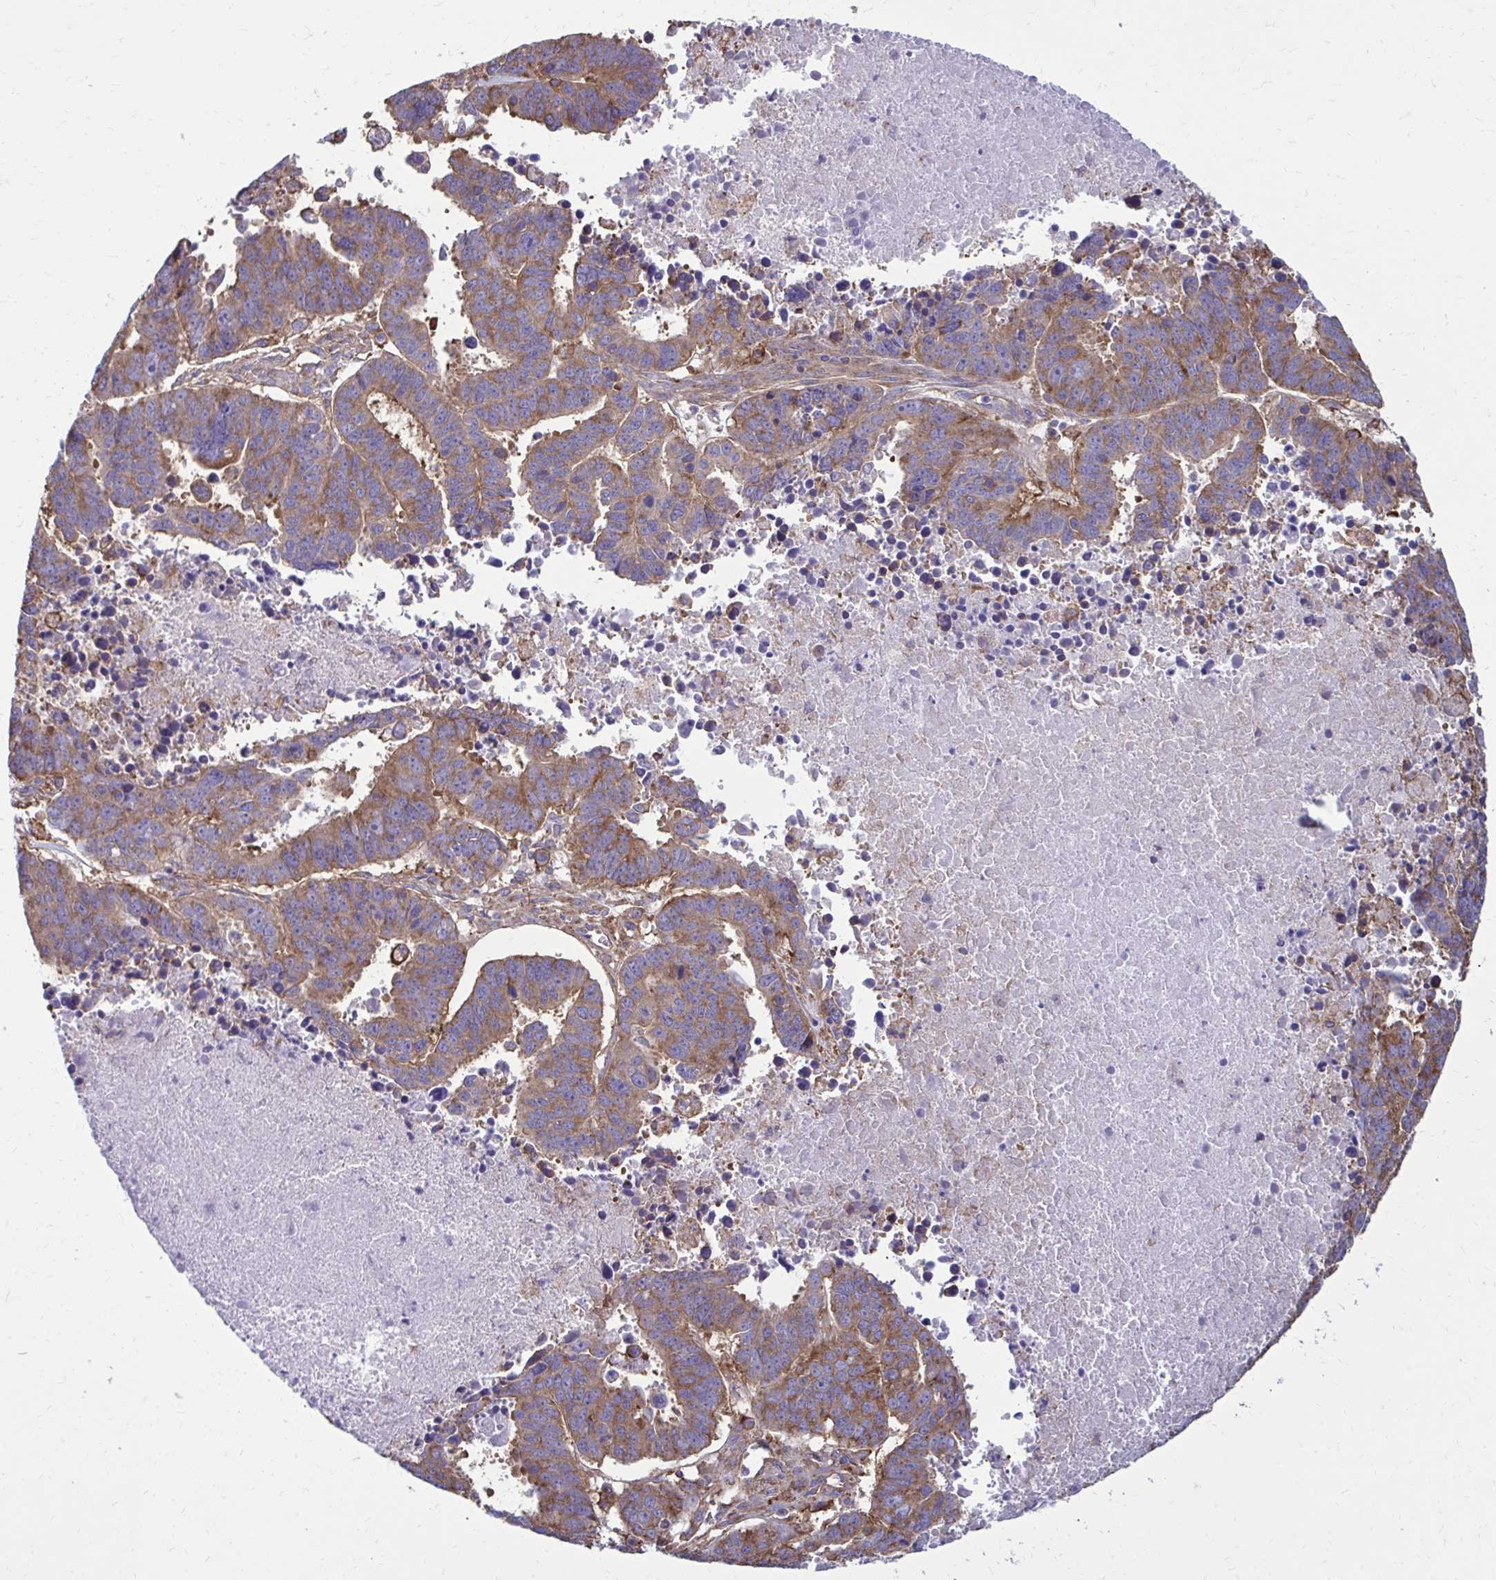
{"staining": {"intensity": "moderate", "quantity": ">75%", "location": "cytoplasmic/membranous"}, "tissue": "ovarian cancer", "cell_type": "Tumor cells", "image_type": "cancer", "snomed": [{"axis": "morphology", "description": "Carcinoma, endometroid"}, {"axis": "morphology", "description": "Cystadenocarcinoma, serous, NOS"}, {"axis": "topography", "description": "Ovary"}], "caption": "The photomicrograph demonstrates a brown stain indicating the presence of a protein in the cytoplasmic/membranous of tumor cells in ovarian serous cystadenocarcinoma.", "gene": "CLTA", "patient": {"sex": "female", "age": 45}}